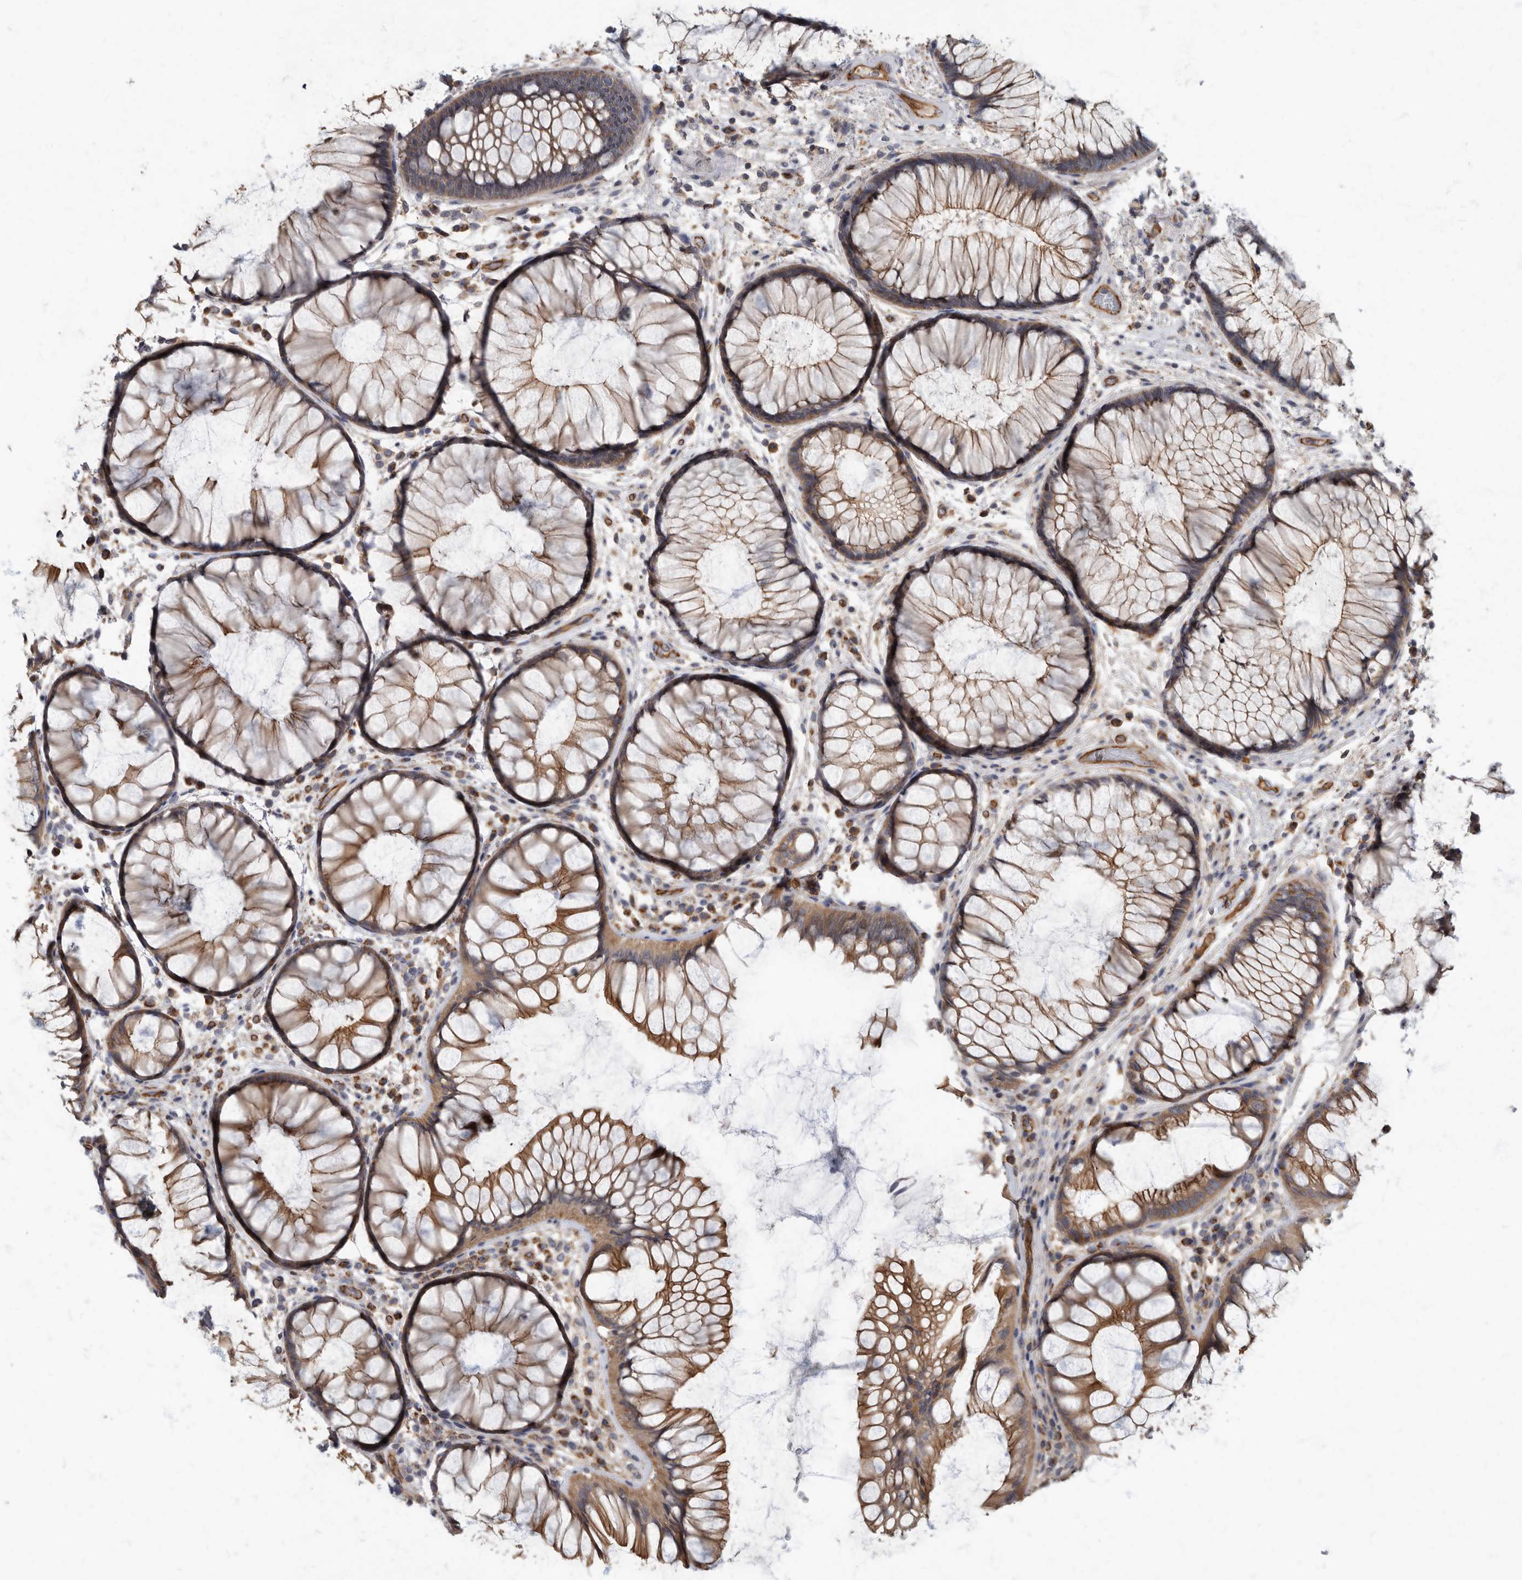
{"staining": {"intensity": "moderate", "quantity": ">75%", "location": "cytoplasmic/membranous"}, "tissue": "rectum", "cell_type": "Glandular cells", "image_type": "normal", "snomed": [{"axis": "morphology", "description": "Normal tissue, NOS"}, {"axis": "topography", "description": "Rectum"}], "caption": "A brown stain highlights moderate cytoplasmic/membranous staining of a protein in glandular cells of unremarkable human rectum.", "gene": "PDK1", "patient": {"sex": "male", "age": 51}}